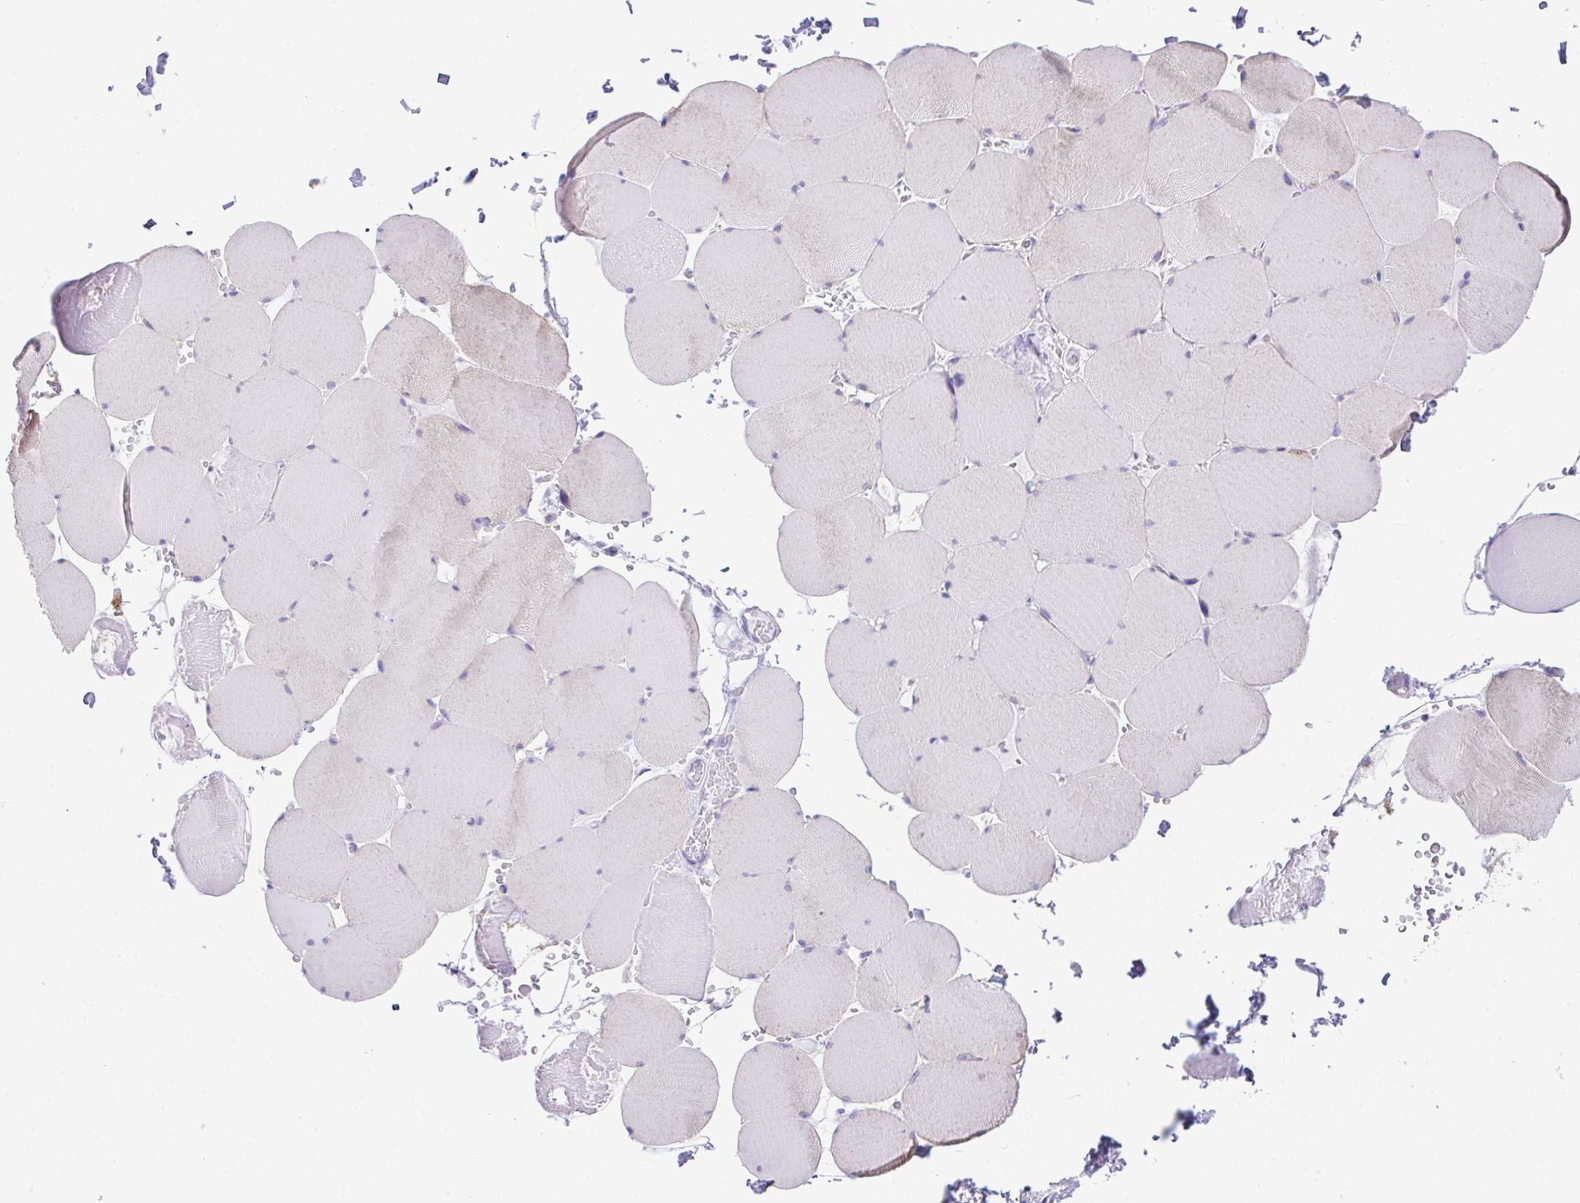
{"staining": {"intensity": "negative", "quantity": "none", "location": "none"}, "tissue": "skeletal muscle", "cell_type": "Myocytes", "image_type": "normal", "snomed": [{"axis": "morphology", "description": "Normal tissue, NOS"}, {"axis": "topography", "description": "Skeletal muscle"}, {"axis": "topography", "description": "Head-Neck"}], "caption": "Skeletal muscle stained for a protein using immunohistochemistry shows no positivity myocytes.", "gene": "NLRP8", "patient": {"sex": "male", "age": 66}}